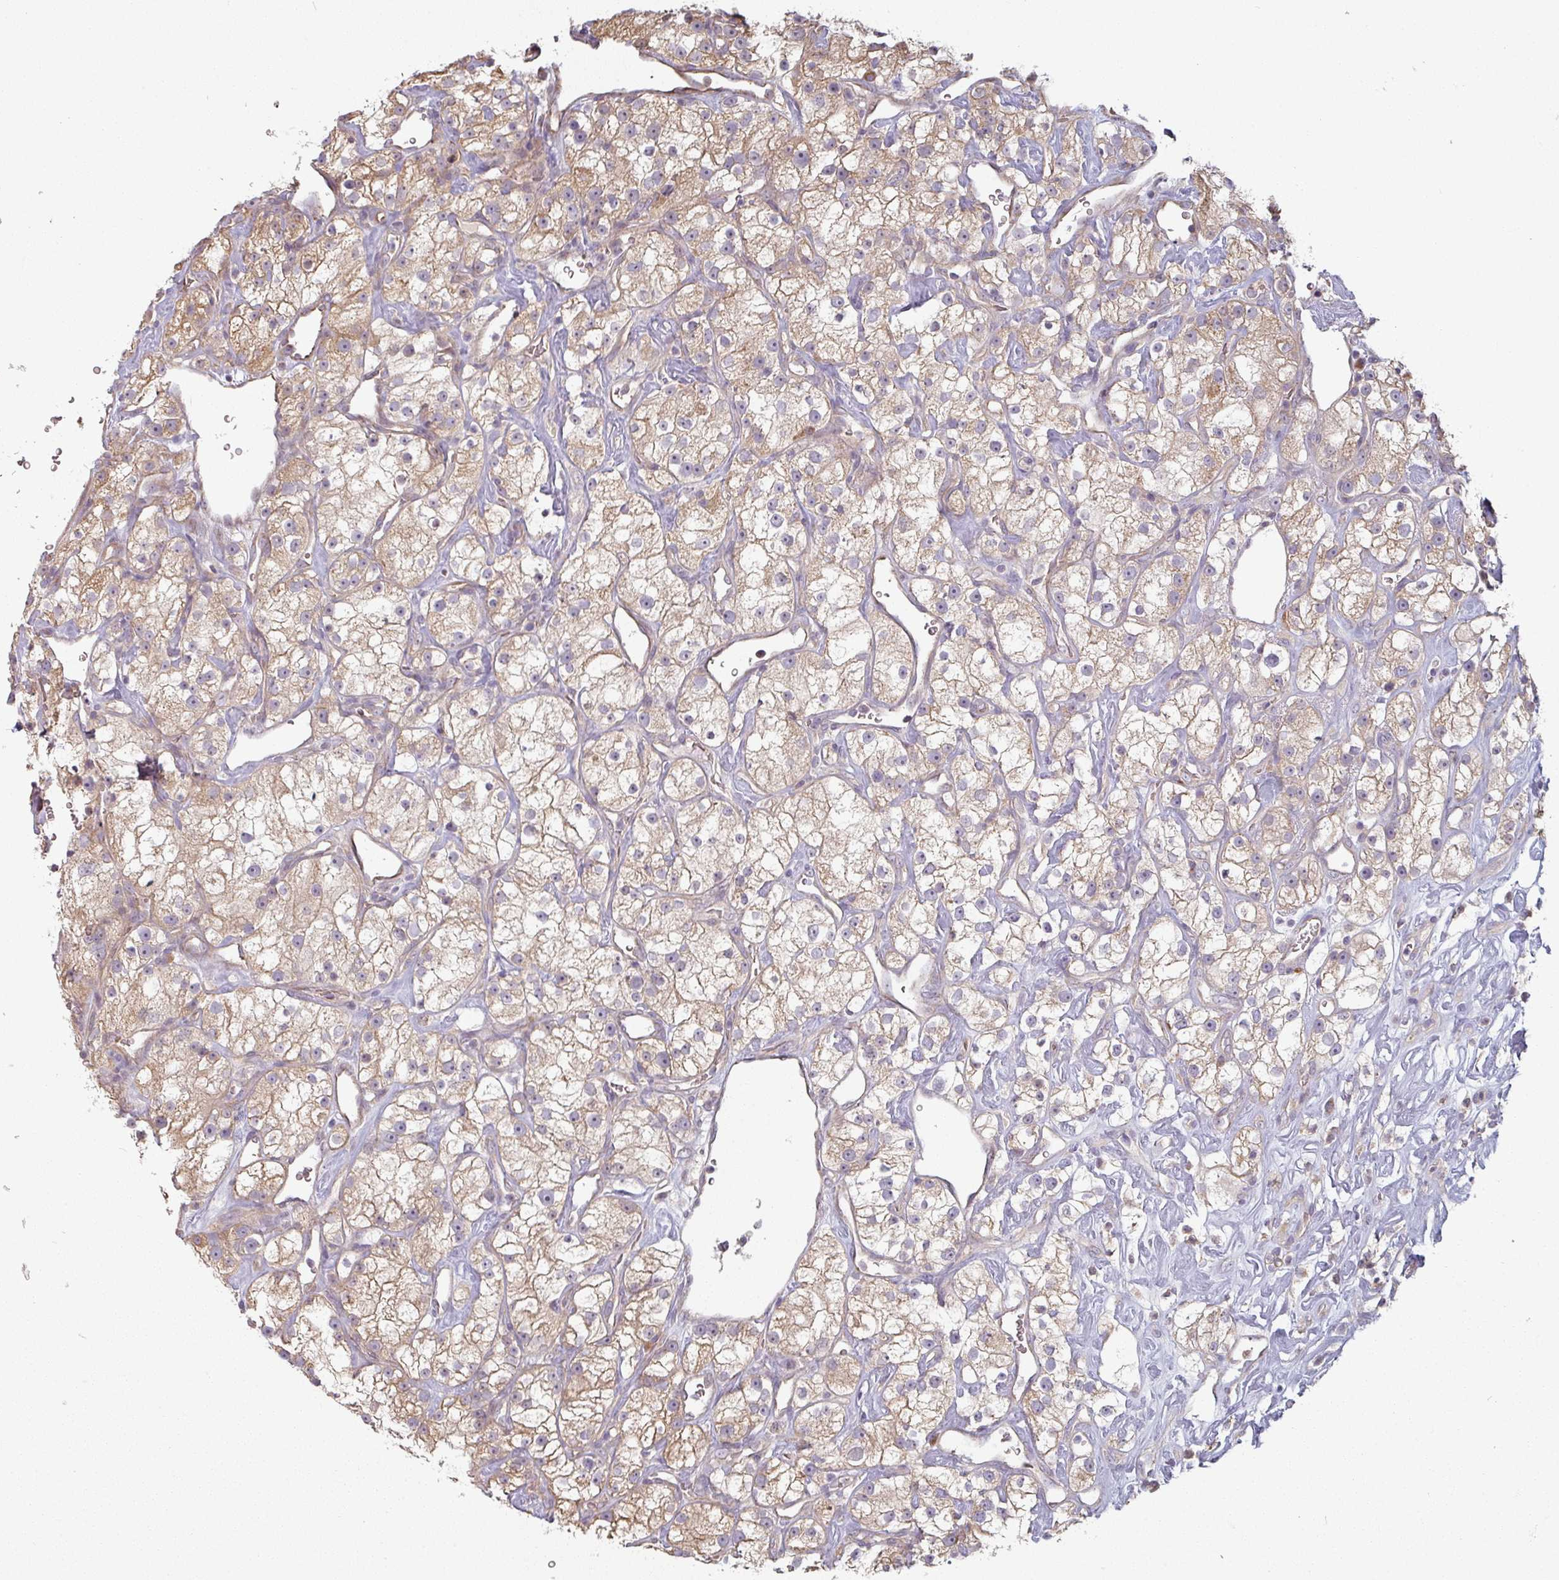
{"staining": {"intensity": "moderate", "quantity": ">75%", "location": "cytoplasmic/membranous"}, "tissue": "renal cancer", "cell_type": "Tumor cells", "image_type": "cancer", "snomed": [{"axis": "morphology", "description": "Adenocarcinoma, NOS"}, {"axis": "topography", "description": "Kidney"}], "caption": "Adenocarcinoma (renal) stained with DAB (3,3'-diaminobenzidine) immunohistochemistry shows medium levels of moderate cytoplasmic/membranous staining in about >75% of tumor cells.", "gene": "PLEKHJ1", "patient": {"sex": "male", "age": 77}}